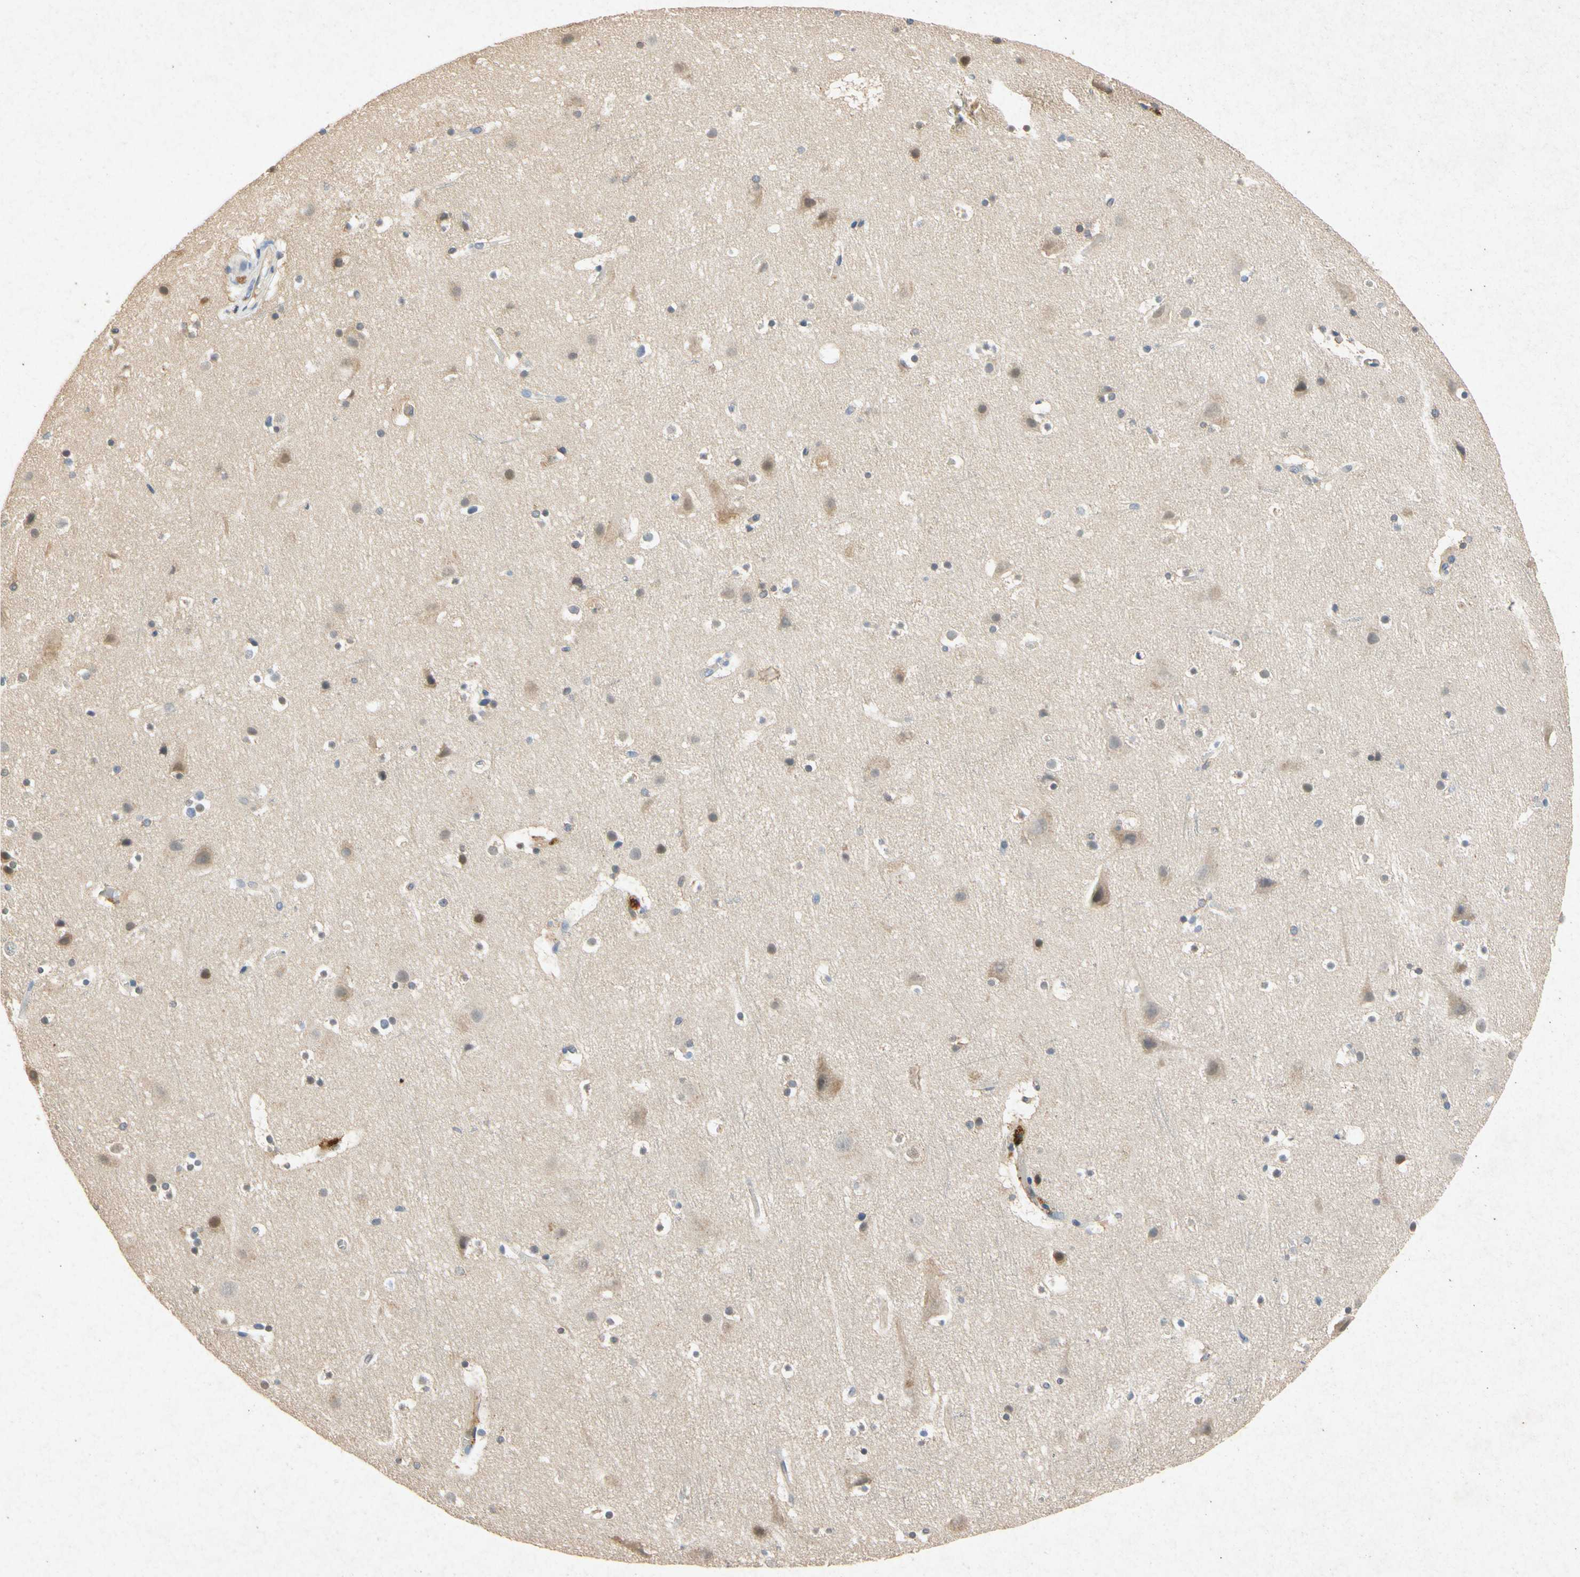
{"staining": {"intensity": "weak", "quantity": "25%-75%", "location": "cytoplasmic/membranous"}, "tissue": "cerebral cortex", "cell_type": "Endothelial cells", "image_type": "normal", "snomed": [{"axis": "morphology", "description": "Normal tissue, NOS"}, {"axis": "topography", "description": "Cerebral cortex"}], "caption": "DAB (3,3'-diaminobenzidine) immunohistochemical staining of unremarkable cerebral cortex displays weak cytoplasmic/membranous protein staining in approximately 25%-75% of endothelial cells. The staining was performed using DAB, with brown indicating positive protein expression. Nuclei are stained blue with hematoxylin.", "gene": "RPS6KA1", "patient": {"sex": "male", "age": 45}}